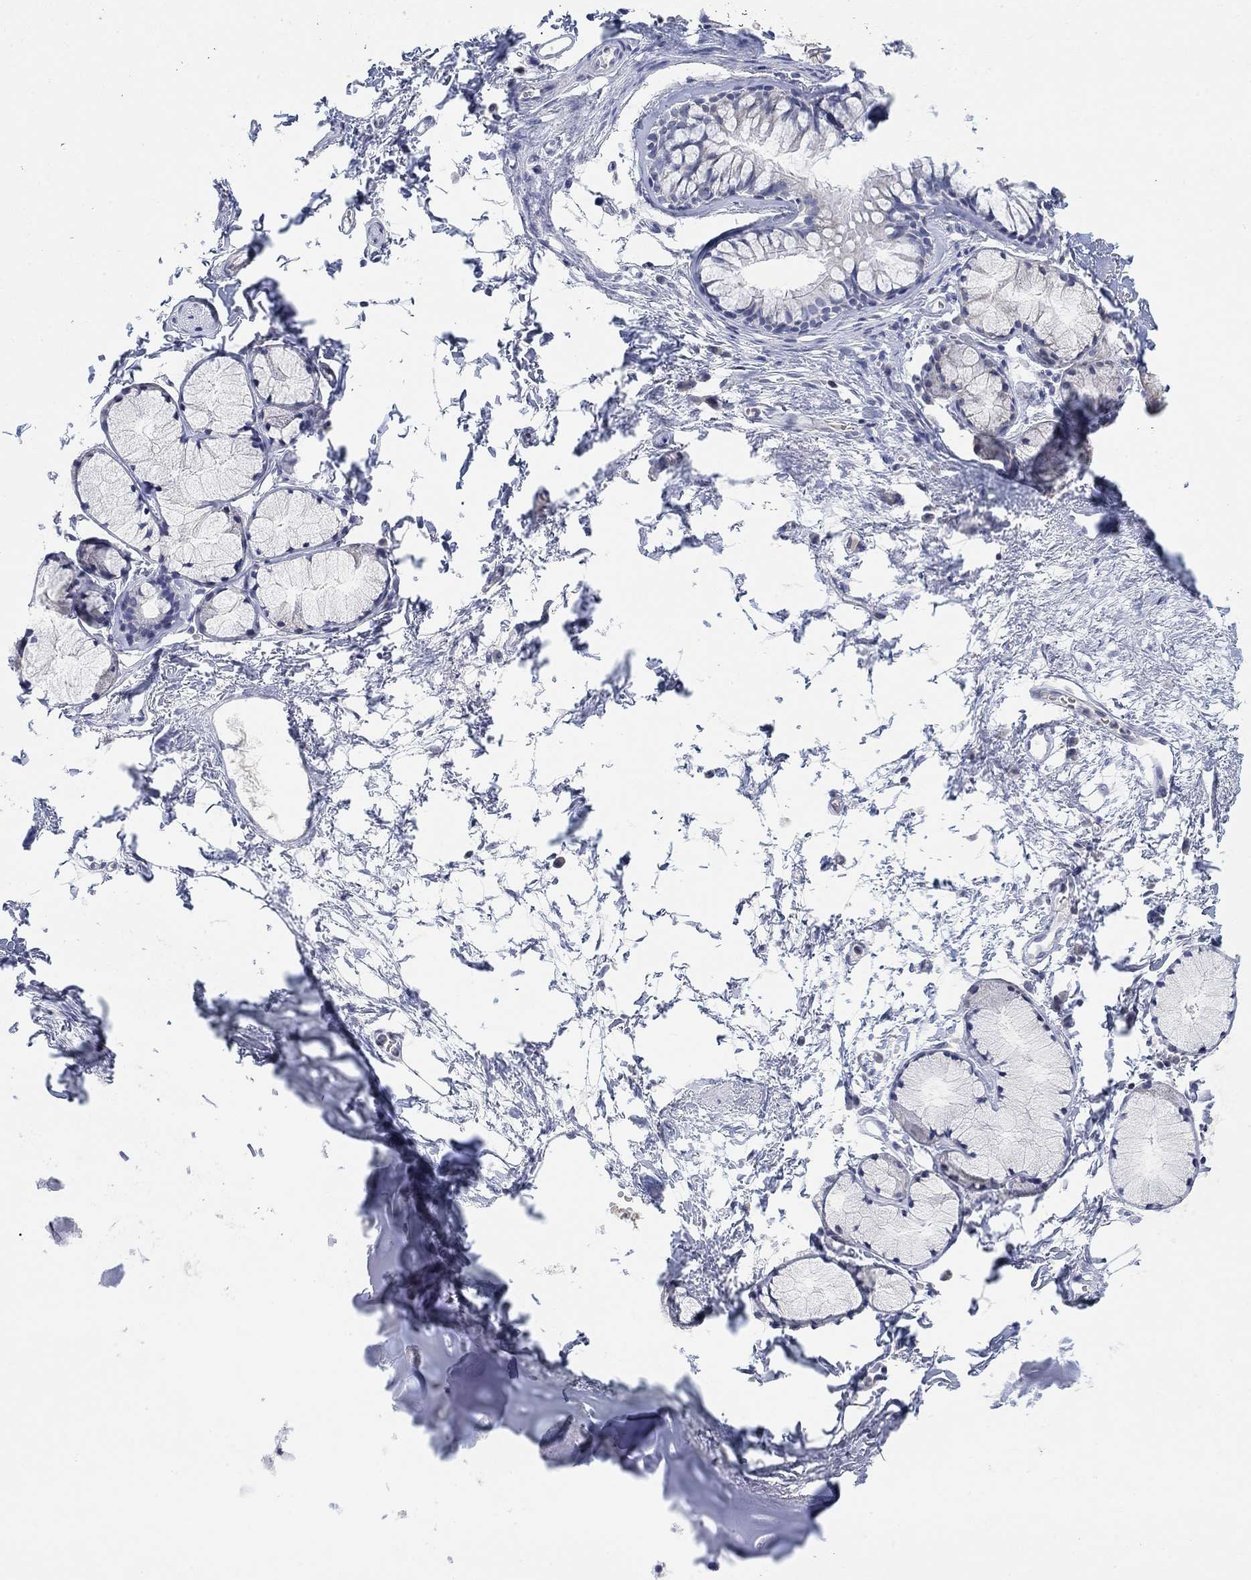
{"staining": {"intensity": "negative", "quantity": "none", "location": "none"}, "tissue": "adipose tissue", "cell_type": "Adipocytes", "image_type": "normal", "snomed": [{"axis": "morphology", "description": "Normal tissue, NOS"}, {"axis": "morphology", "description": "Squamous cell carcinoma, NOS"}, {"axis": "topography", "description": "Cartilage tissue"}, {"axis": "topography", "description": "Bronchus"}], "caption": "DAB immunohistochemical staining of unremarkable human adipose tissue reveals no significant positivity in adipocytes. (DAB (3,3'-diaminobenzidine) immunohistochemistry (IHC), high magnification).", "gene": "ATP6V1E2", "patient": {"sex": "male", "age": 72}}